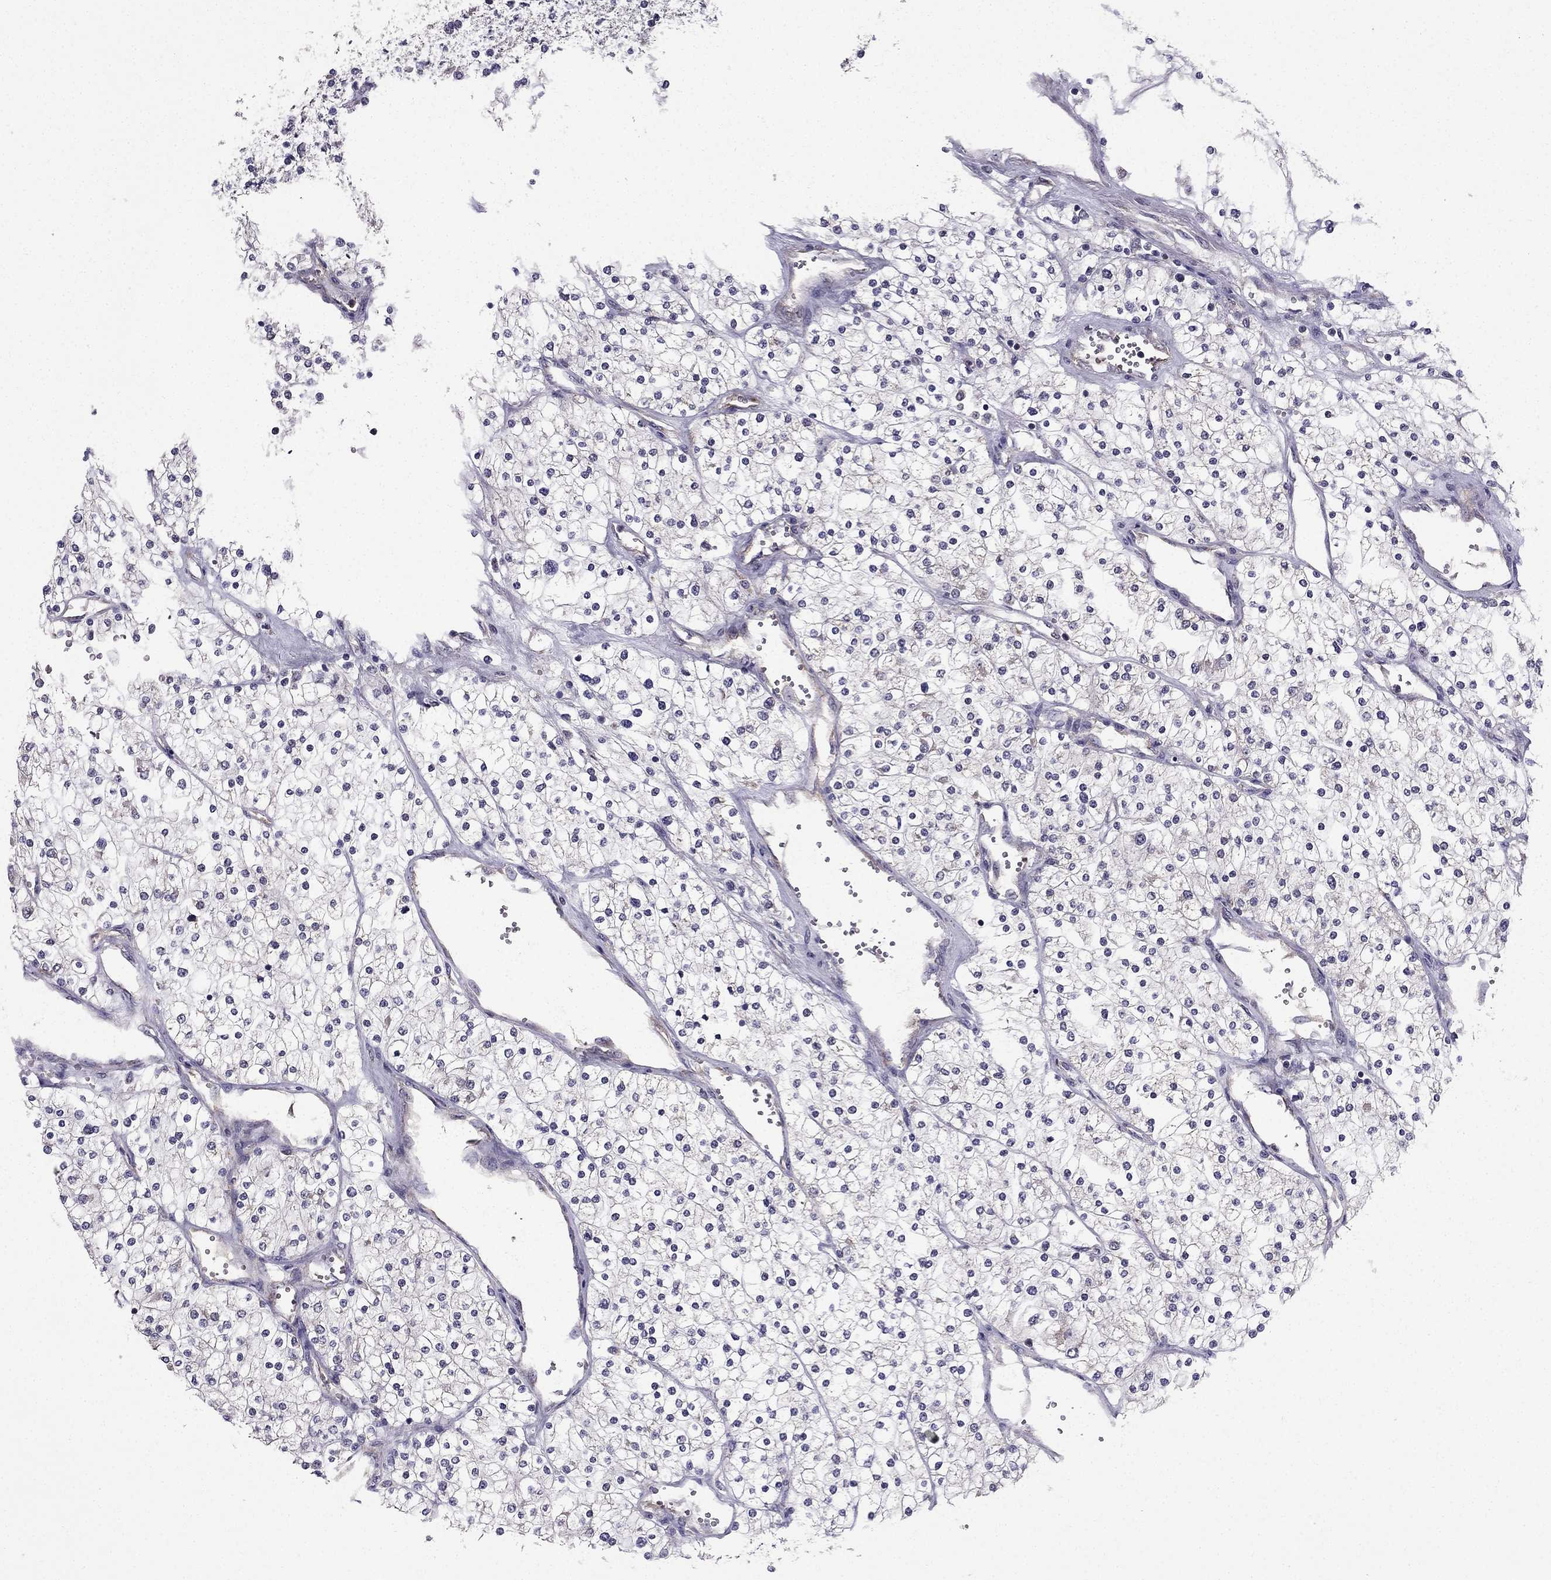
{"staining": {"intensity": "negative", "quantity": "none", "location": "none"}, "tissue": "renal cancer", "cell_type": "Tumor cells", "image_type": "cancer", "snomed": [{"axis": "morphology", "description": "Adenocarcinoma, NOS"}, {"axis": "topography", "description": "Kidney"}], "caption": "The immunohistochemistry micrograph has no significant expression in tumor cells of adenocarcinoma (renal) tissue.", "gene": "SLC6A2", "patient": {"sex": "male", "age": 80}}